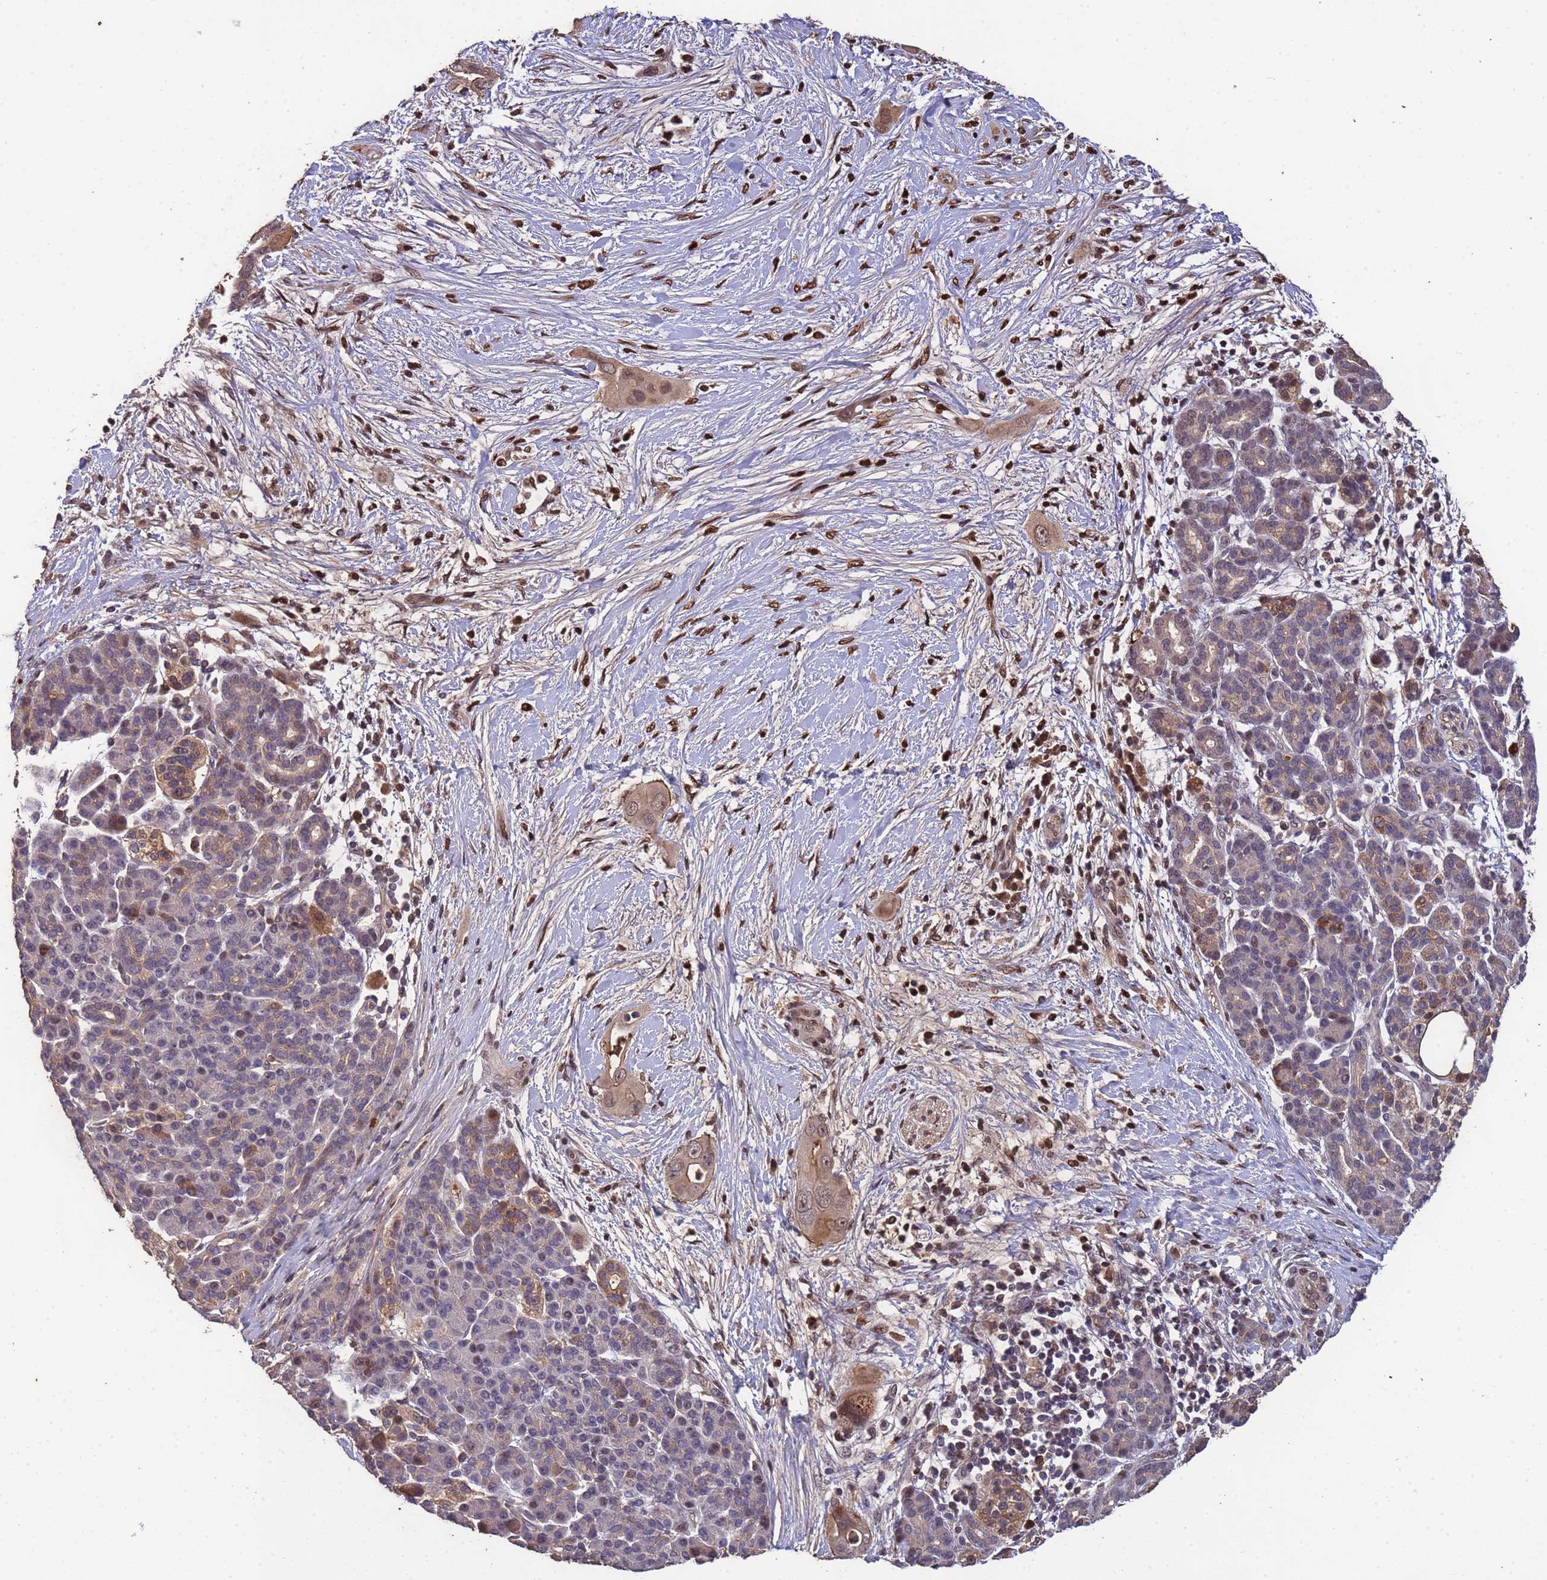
{"staining": {"intensity": "weak", "quantity": ">75%", "location": "cytoplasmic/membranous,nuclear"}, "tissue": "pancreatic cancer", "cell_type": "Tumor cells", "image_type": "cancer", "snomed": [{"axis": "morphology", "description": "Adenocarcinoma, NOS"}, {"axis": "topography", "description": "Pancreas"}], "caption": "The immunohistochemical stain highlights weak cytoplasmic/membranous and nuclear staining in tumor cells of pancreatic cancer (adenocarcinoma) tissue. (Stains: DAB in brown, nuclei in blue, Microscopy: brightfield microscopy at high magnification).", "gene": "CCDC184", "patient": {"sex": "male", "age": 59}}